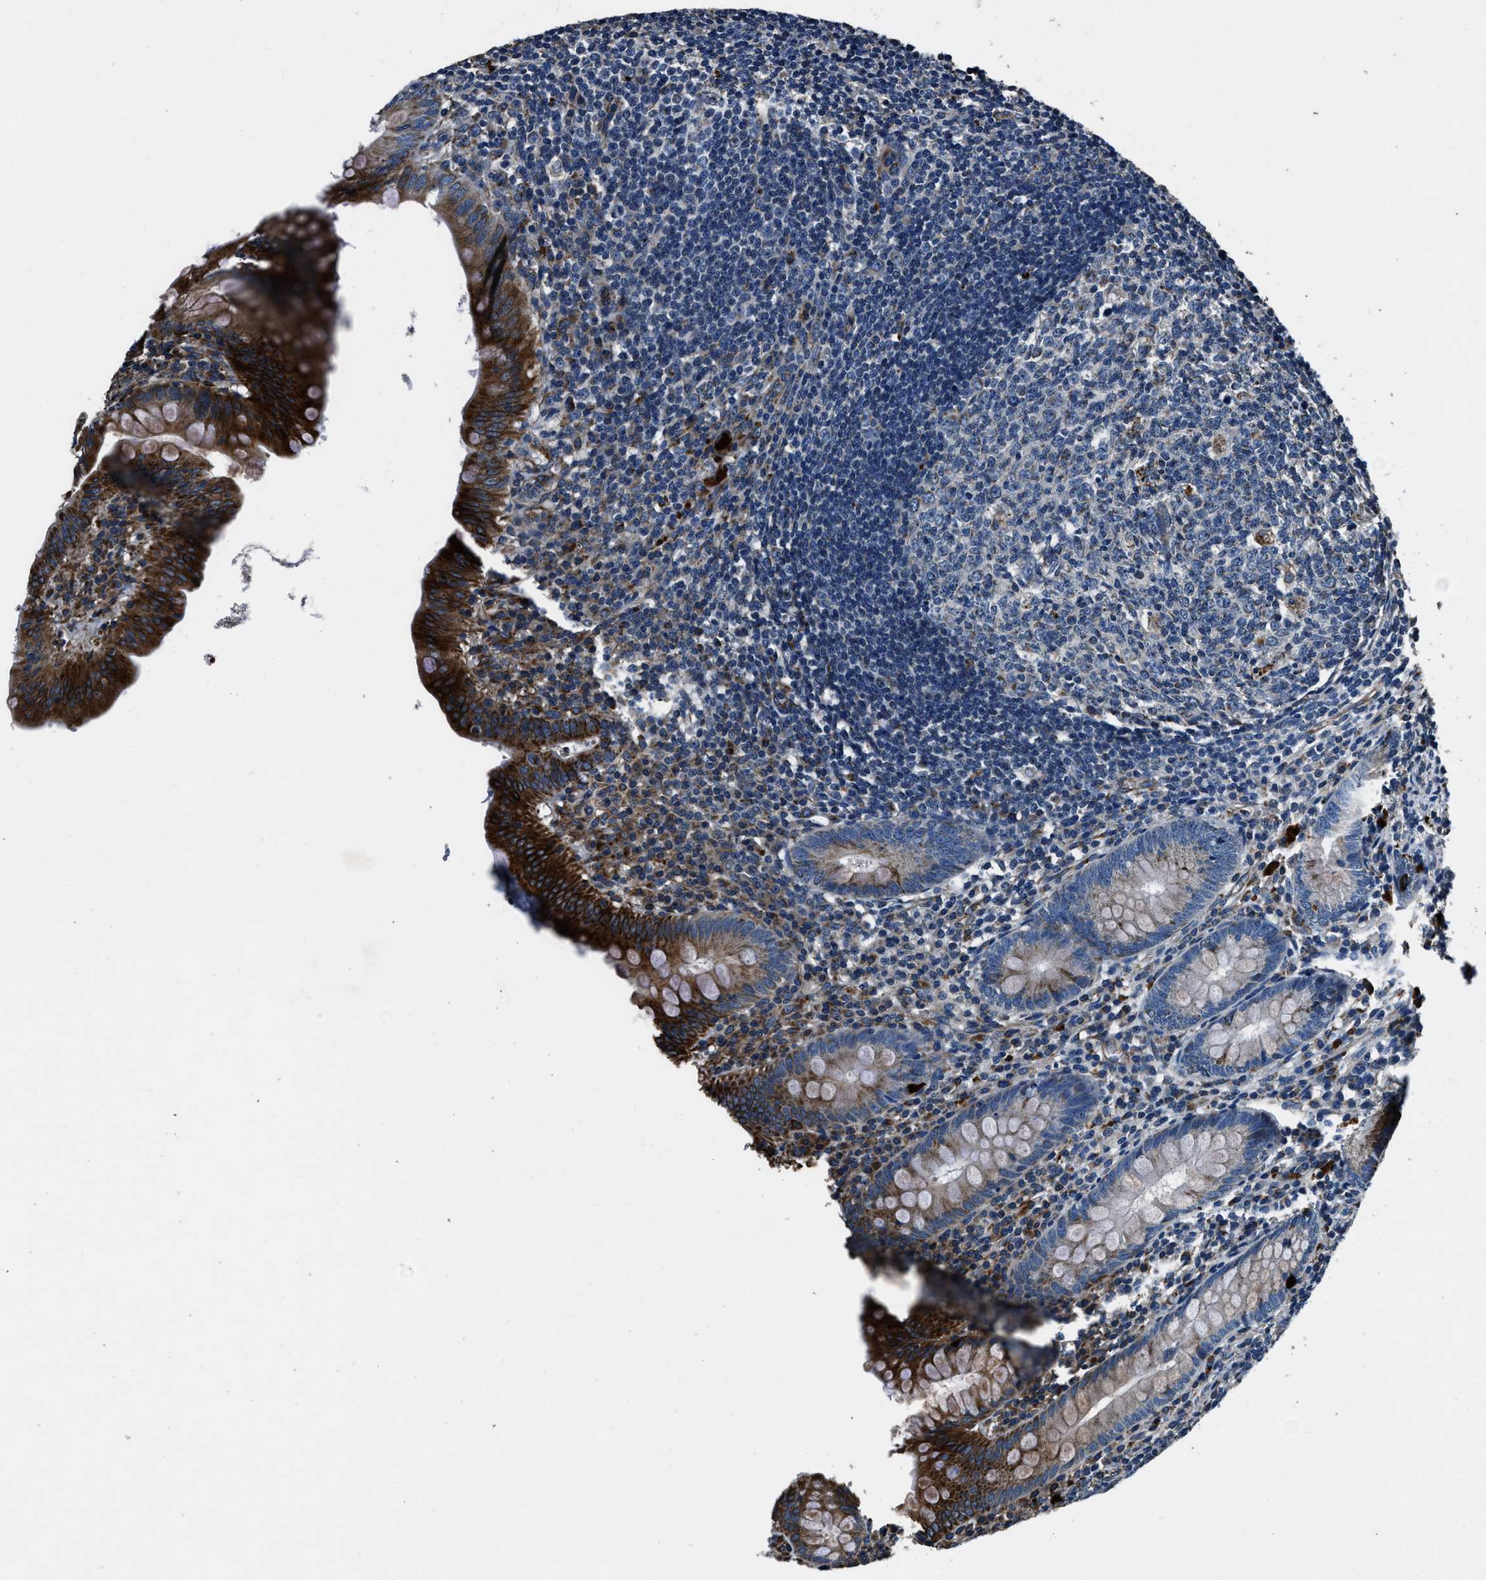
{"staining": {"intensity": "strong", "quantity": "<25%", "location": "cytoplasmic/membranous"}, "tissue": "appendix", "cell_type": "Glandular cells", "image_type": "normal", "snomed": [{"axis": "morphology", "description": "Normal tissue, NOS"}, {"axis": "topography", "description": "Appendix"}], "caption": "Immunohistochemical staining of unremarkable human appendix displays strong cytoplasmic/membranous protein expression in about <25% of glandular cells.", "gene": "OGDH", "patient": {"sex": "male", "age": 56}}